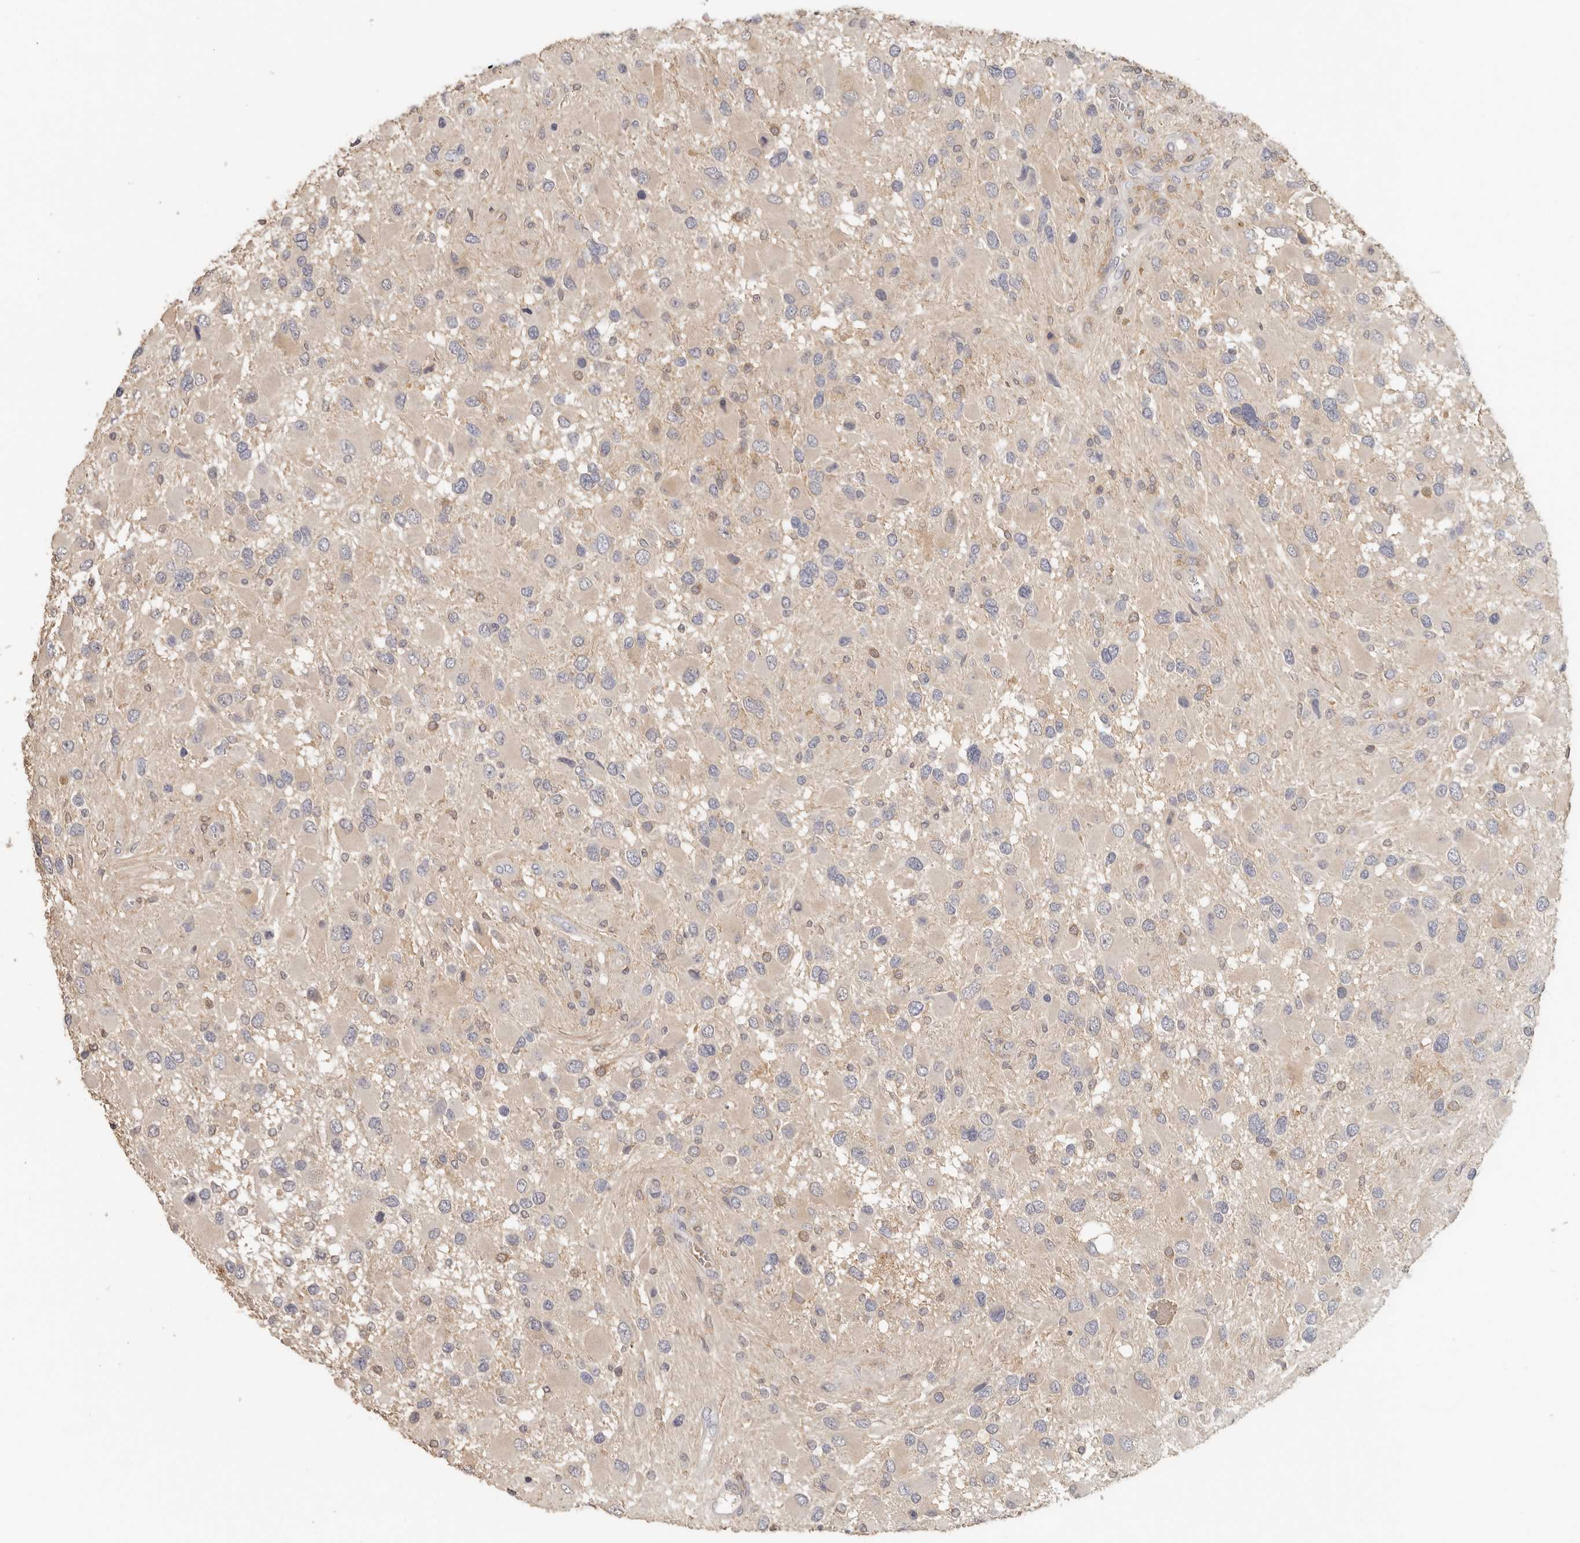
{"staining": {"intensity": "negative", "quantity": "none", "location": "none"}, "tissue": "glioma", "cell_type": "Tumor cells", "image_type": "cancer", "snomed": [{"axis": "morphology", "description": "Glioma, malignant, High grade"}, {"axis": "topography", "description": "Brain"}], "caption": "Protein analysis of malignant glioma (high-grade) reveals no significant staining in tumor cells.", "gene": "CSK", "patient": {"sex": "male", "age": 53}}